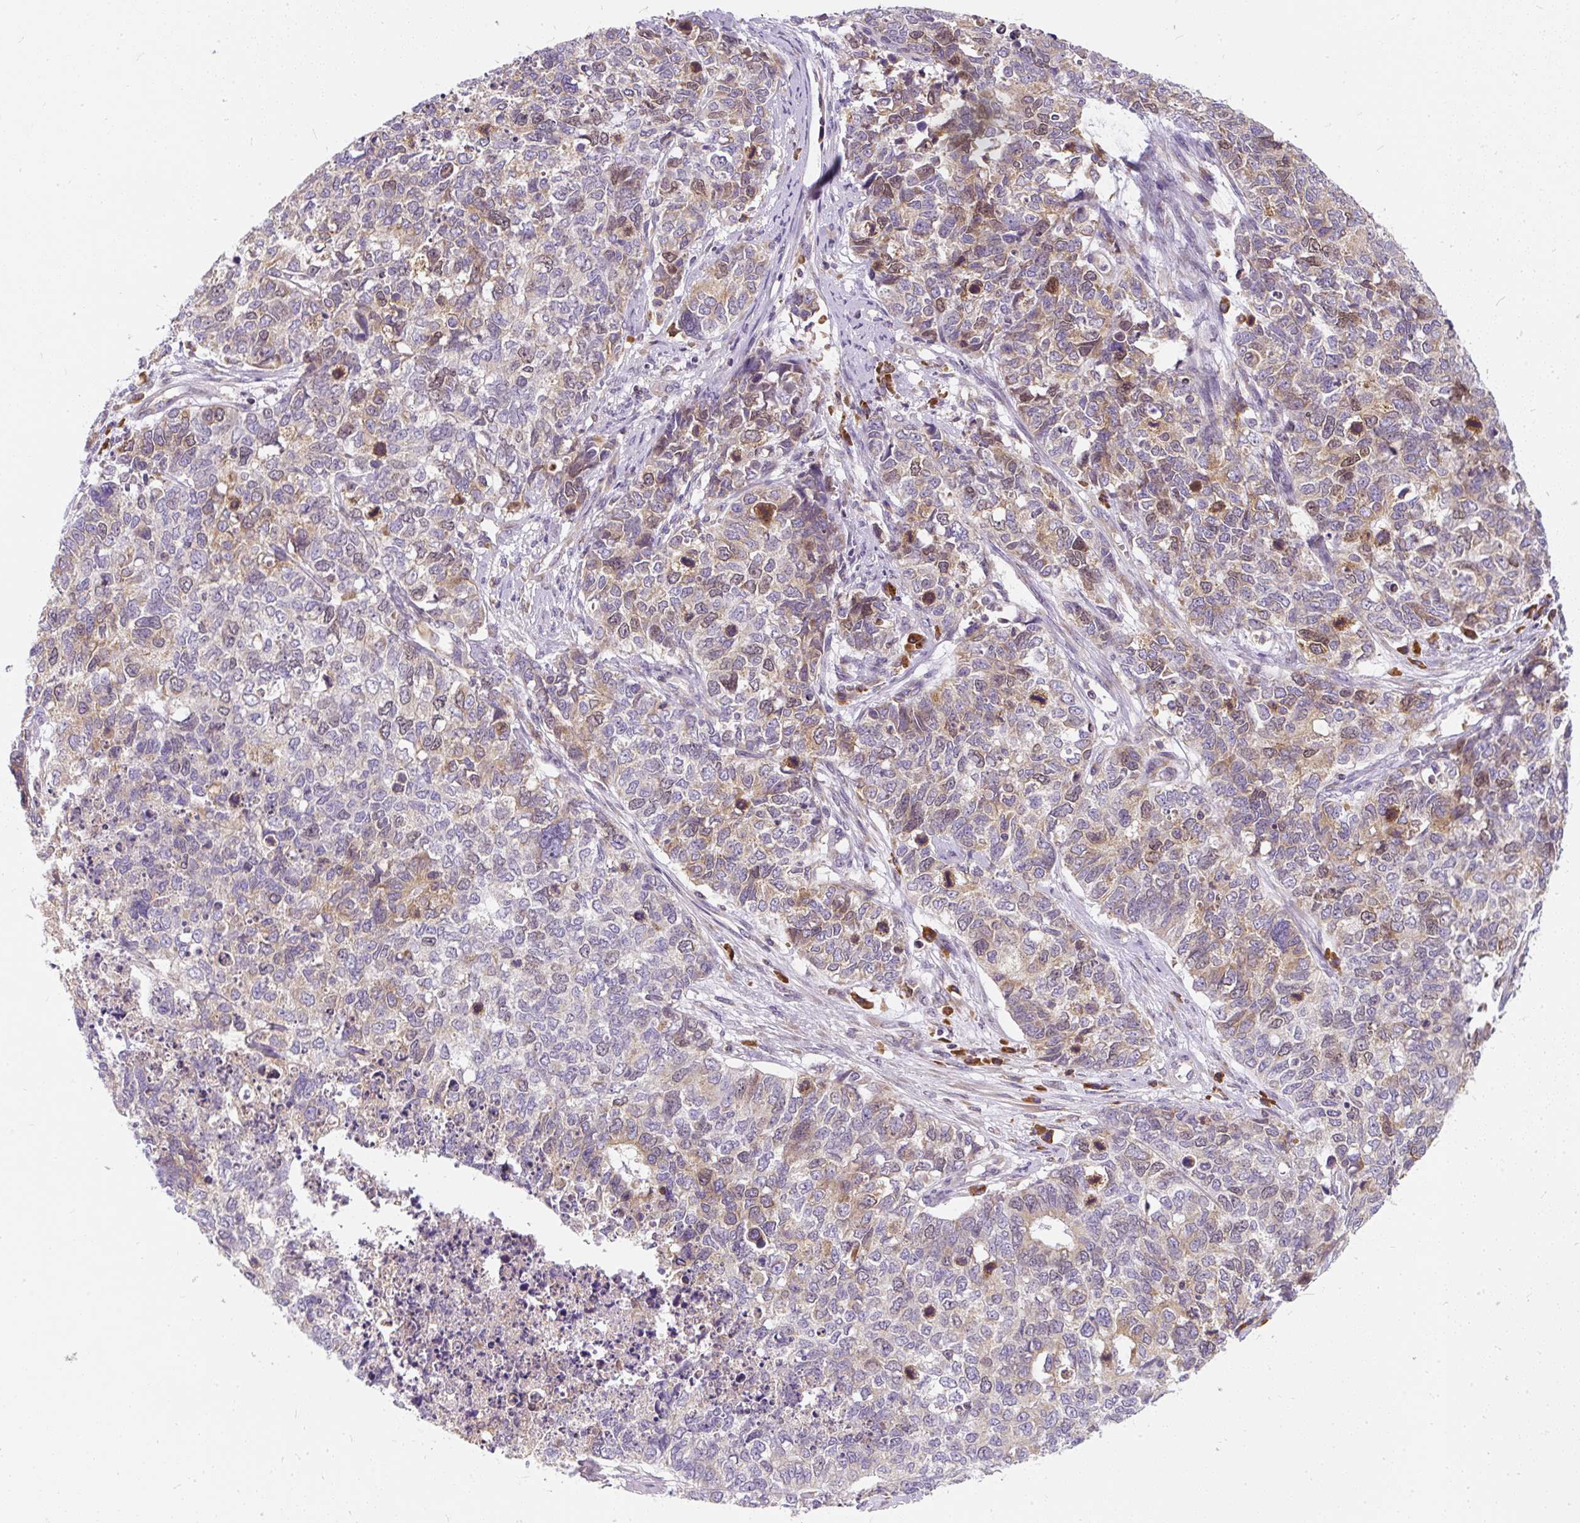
{"staining": {"intensity": "moderate", "quantity": "<25%", "location": "cytoplasmic/membranous,nuclear"}, "tissue": "cervical cancer", "cell_type": "Tumor cells", "image_type": "cancer", "snomed": [{"axis": "morphology", "description": "Squamous cell carcinoma, NOS"}, {"axis": "topography", "description": "Cervix"}], "caption": "A photomicrograph of human cervical squamous cell carcinoma stained for a protein exhibits moderate cytoplasmic/membranous and nuclear brown staining in tumor cells.", "gene": "CYP20A1", "patient": {"sex": "female", "age": 63}}